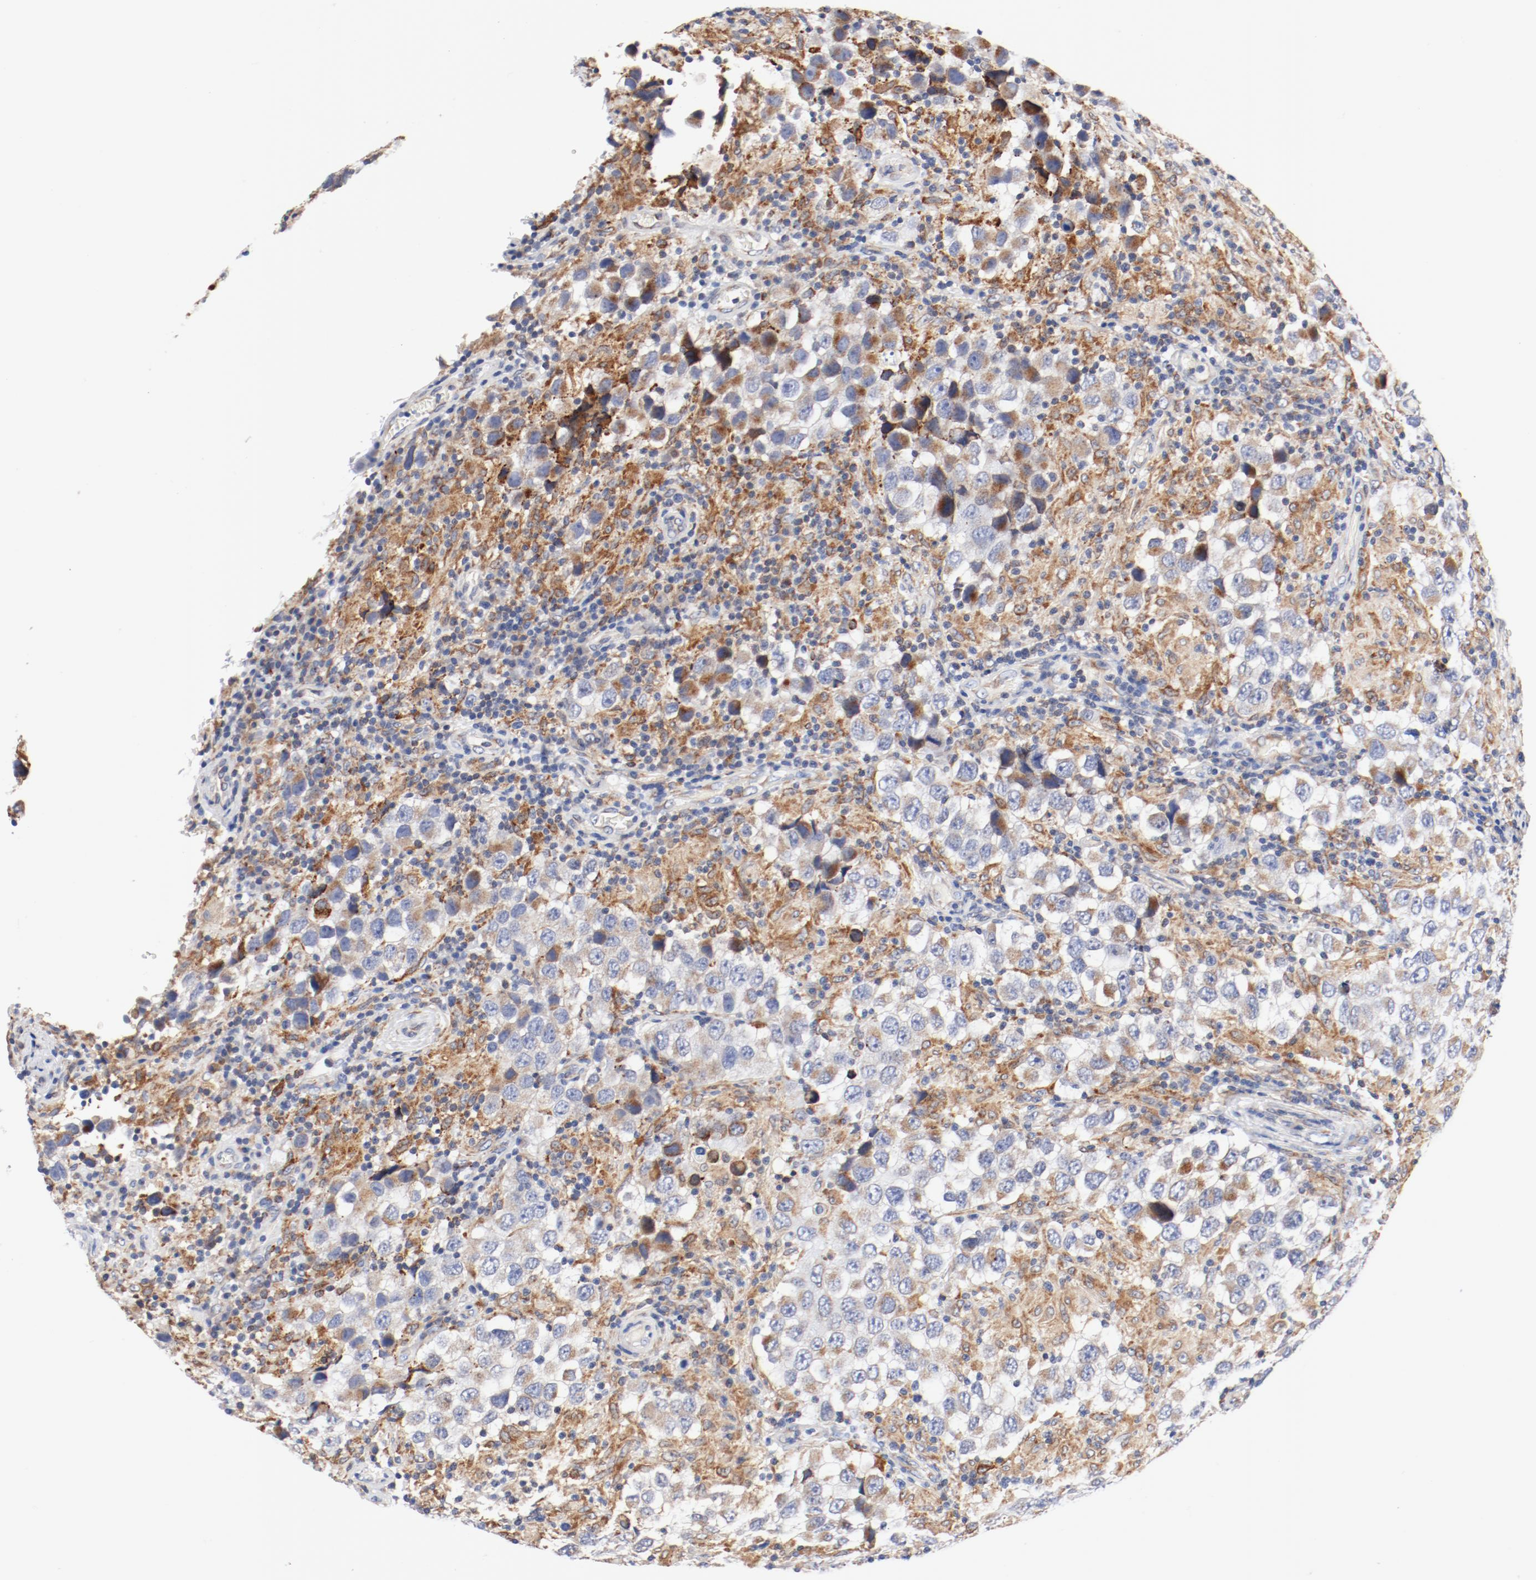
{"staining": {"intensity": "moderate", "quantity": ">75%", "location": "cytoplasmic/membranous"}, "tissue": "testis cancer", "cell_type": "Tumor cells", "image_type": "cancer", "snomed": [{"axis": "morphology", "description": "Carcinoma, Embryonal, NOS"}, {"axis": "topography", "description": "Testis"}], "caption": "An IHC histopathology image of neoplastic tissue is shown. Protein staining in brown shows moderate cytoplasmic/membranous positivity in testis cancer (embryonal carcinoma) within tumor cells.", "gene": "PDPK1", "patient": {"sex": "male", "age": 21}}